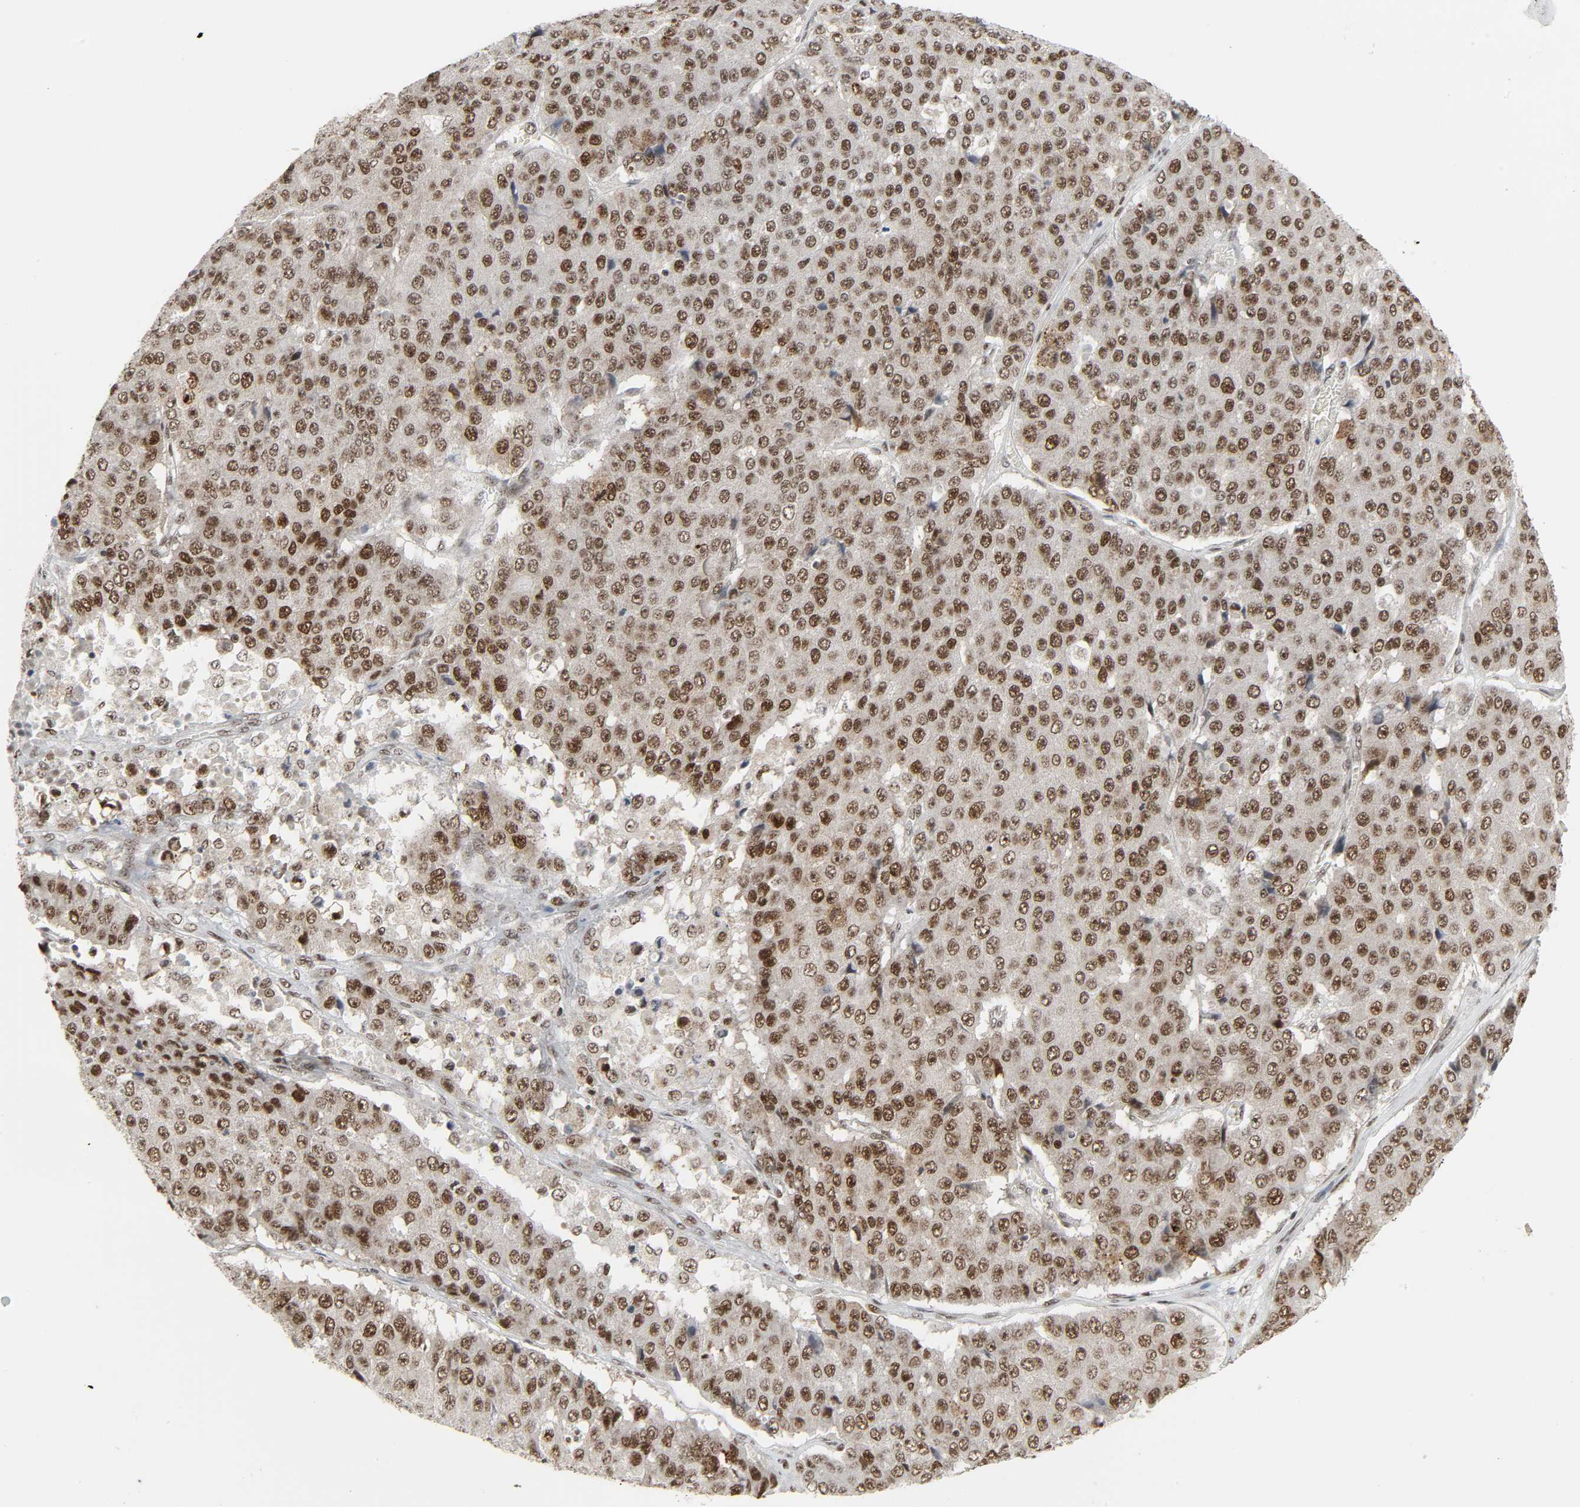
{"staining": {"intensity": "strong", "quantity": ">75%", "location": "nuclear"}, "tissue": "pancreatic cancer", "cell_type": "Tumor cells", "image_type": "cancer", "snomed": [{"axis": "morphology", "description": "Adenocarcinoma, NOS"}, {"axis": "topography", "description": "Pancreas"}], "caption": "Protein staining exhibits strong nuclear staining in about >75% of tumor cells in pancreatic adenocarcinoma. (DAB (3,3'-diaminobenzidine) = brown stain, brightfield microscopy at high magnification).", "gene": "CDK7", "patient": {"sex": "male", "age": 50}}